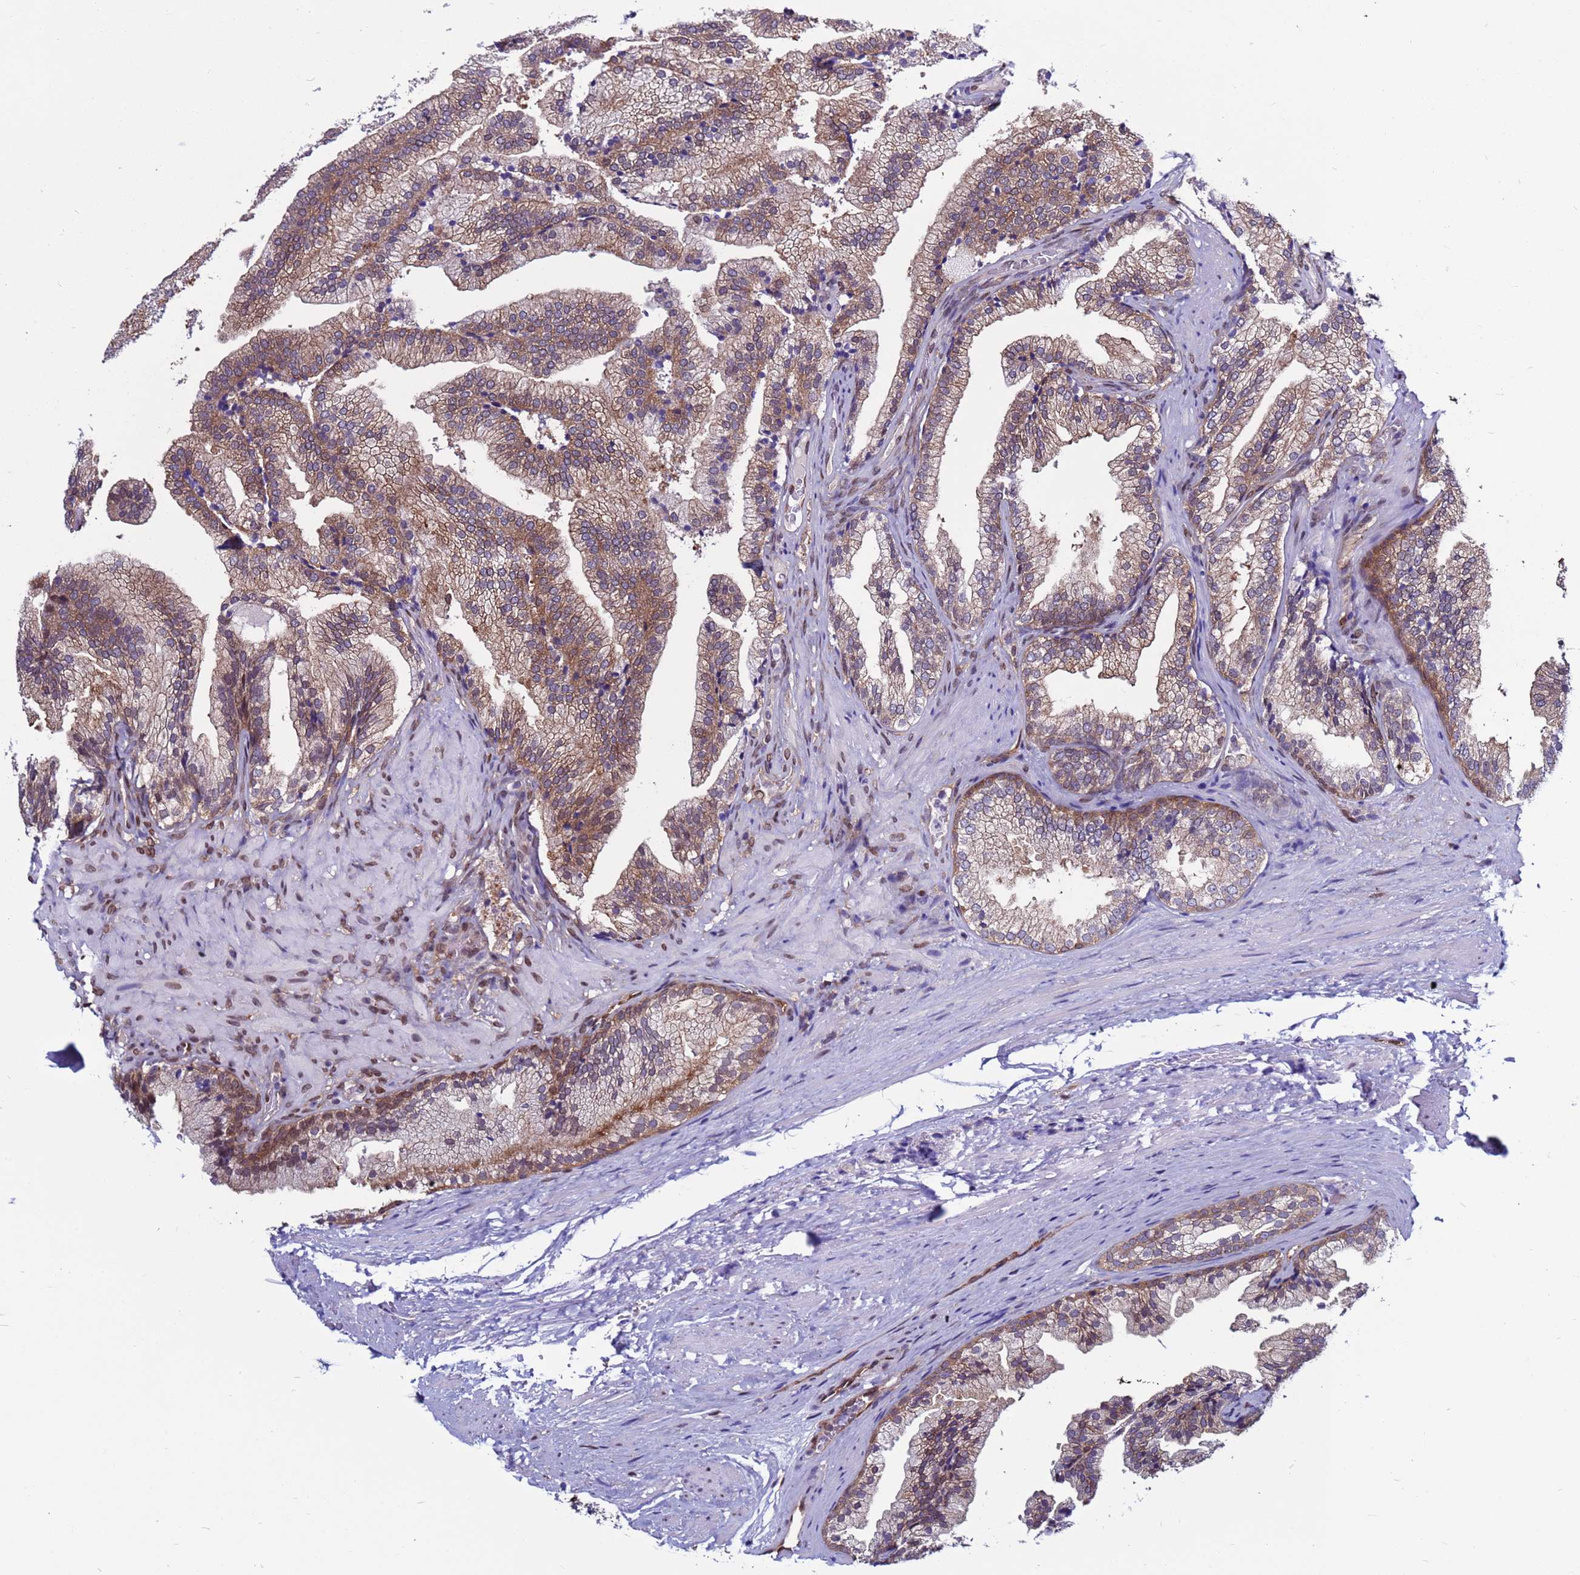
{"staining": {"intensity": "moderate", "quantity": "25%-75%", "location": "cytoplasmic/membranous"}, "tissue": "prostate", "cell_type": "Glandular cells", "image_type": "normal", "snomed": [{"axis": "morphology", "description": "Normal tissue, NOS"}, {"axis": "topography", "description": "Prostate"}], "caption": "Immunohistochemical staining of normal prostate shows moderate cytoplasmic/membranous protein expression in approximately 25%-75% of glandular cells.", "gene": "TRIM37", "patient": {"sex": "male", "age": 76}}